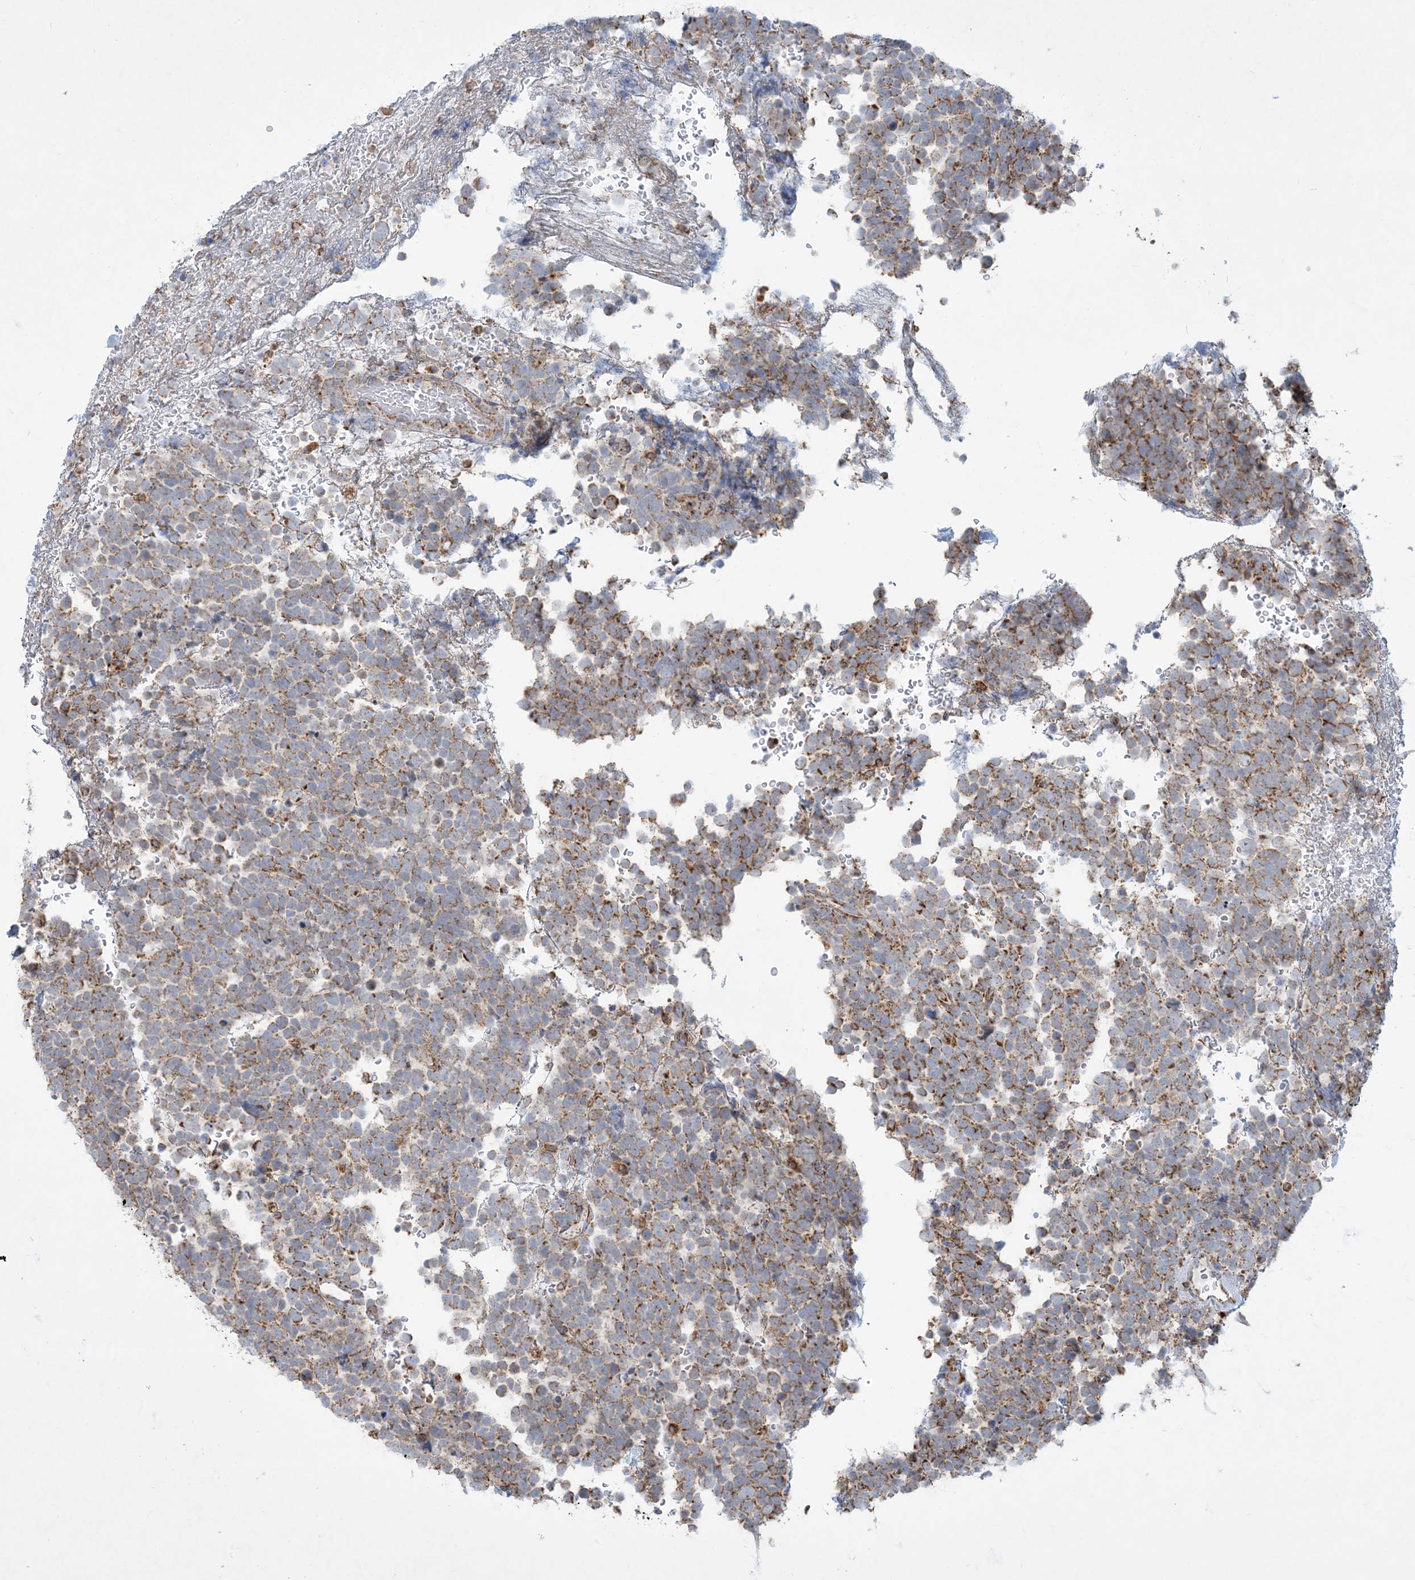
{"staining": {"intensity": "moderate", "quantity": ">75%", "location": "cytoplasmic/membranous"}, "tissue": "urothelial cancer", "cell_type": "Tumor cells", "image_type": "cancer", "snomed": [{"axis": "morphology", "description": "Urothelial carcinoma, High grade"}, {"axis": "topography", "description": "Urinary bladder"}], "caption": "Immunohistochemistry (IHC) of human urothelial cancer shows medium levels of moderate cytoplasmic/membranous staining in about >75% of tumor cells.", "gene": "BEND4", "patient": {"sex": "female", "age": 82}}